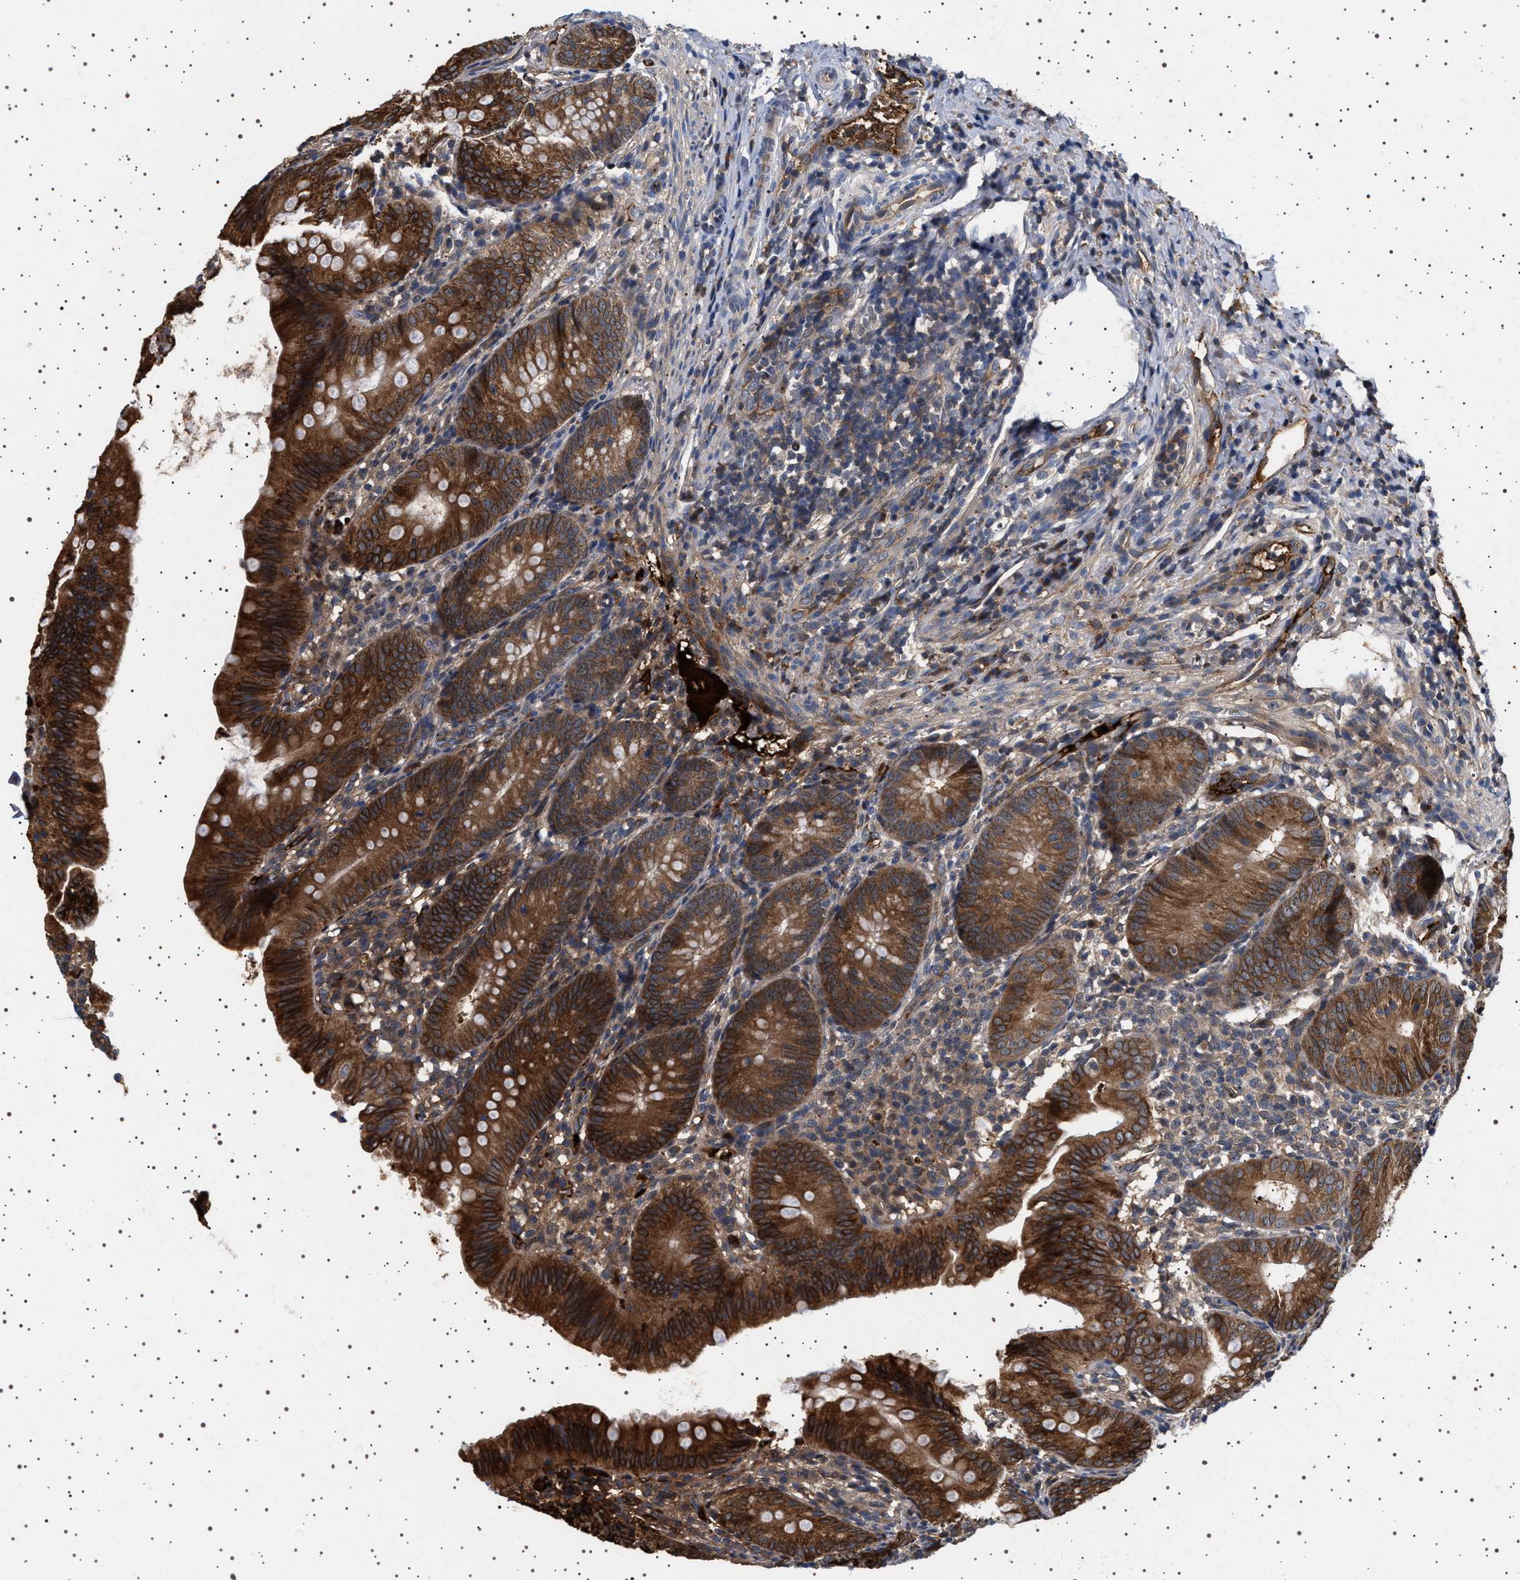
{"staining": {"intensity": "strong", "quantity": ">75%", "location": "cytoplasmic/membranous"}, "tissue": "appendix", "cell_type": "Glandular cells", "image_type": "normal", "snomed": [{"axis": "morphology", "description": "Normal tissue, NOS"}, {"axis": "topography", "description": "Appendix"}], "caption": "Immunohistochemistry (IHC) of benign appendix reveals high levels of strong cytoplasmic/membranous staining in about >75% of glandular cells.", "gene": "FICD", "patient": {"sex": "male", "age": 1}}